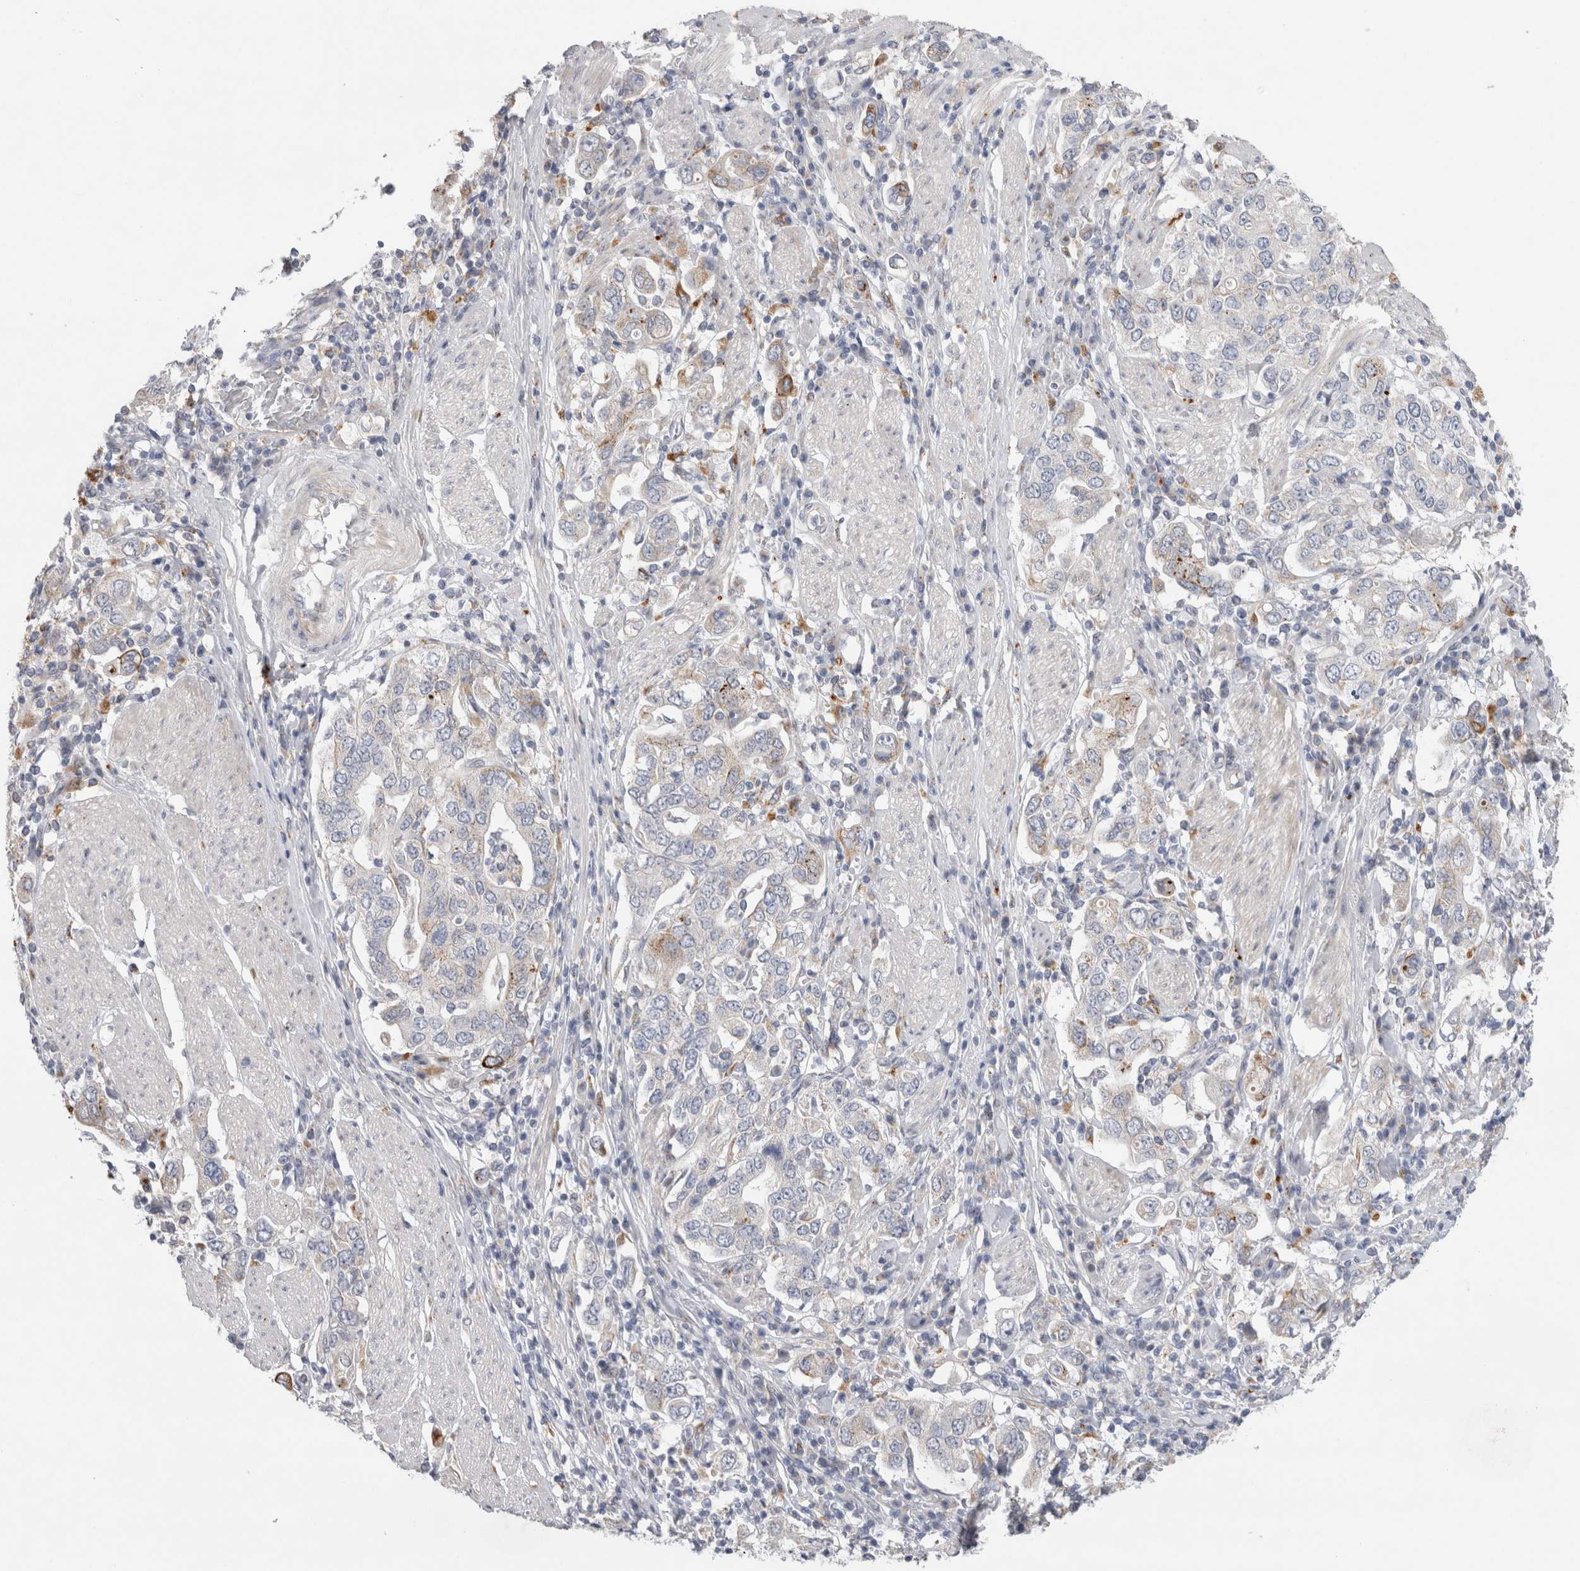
{"staining": {"intensity": "weak", "quantity": "<25%", "location": "cytoplasmic/membranous"}, "tissue": "stomach cancer", "cell_type": "Tumor cells", "image_type": "cancer", "snomed": [{"axis": "morphology", "description": "Adenocarcinoma, NOS"}, {"axis": "topography", "description": "Stomach, upper"}], "caption": "Tumor cells show no significant protein positivity in adenocarcinoma (stomach).", "gene": "GAA", "patient": {"sex": "male", "age": 62}}